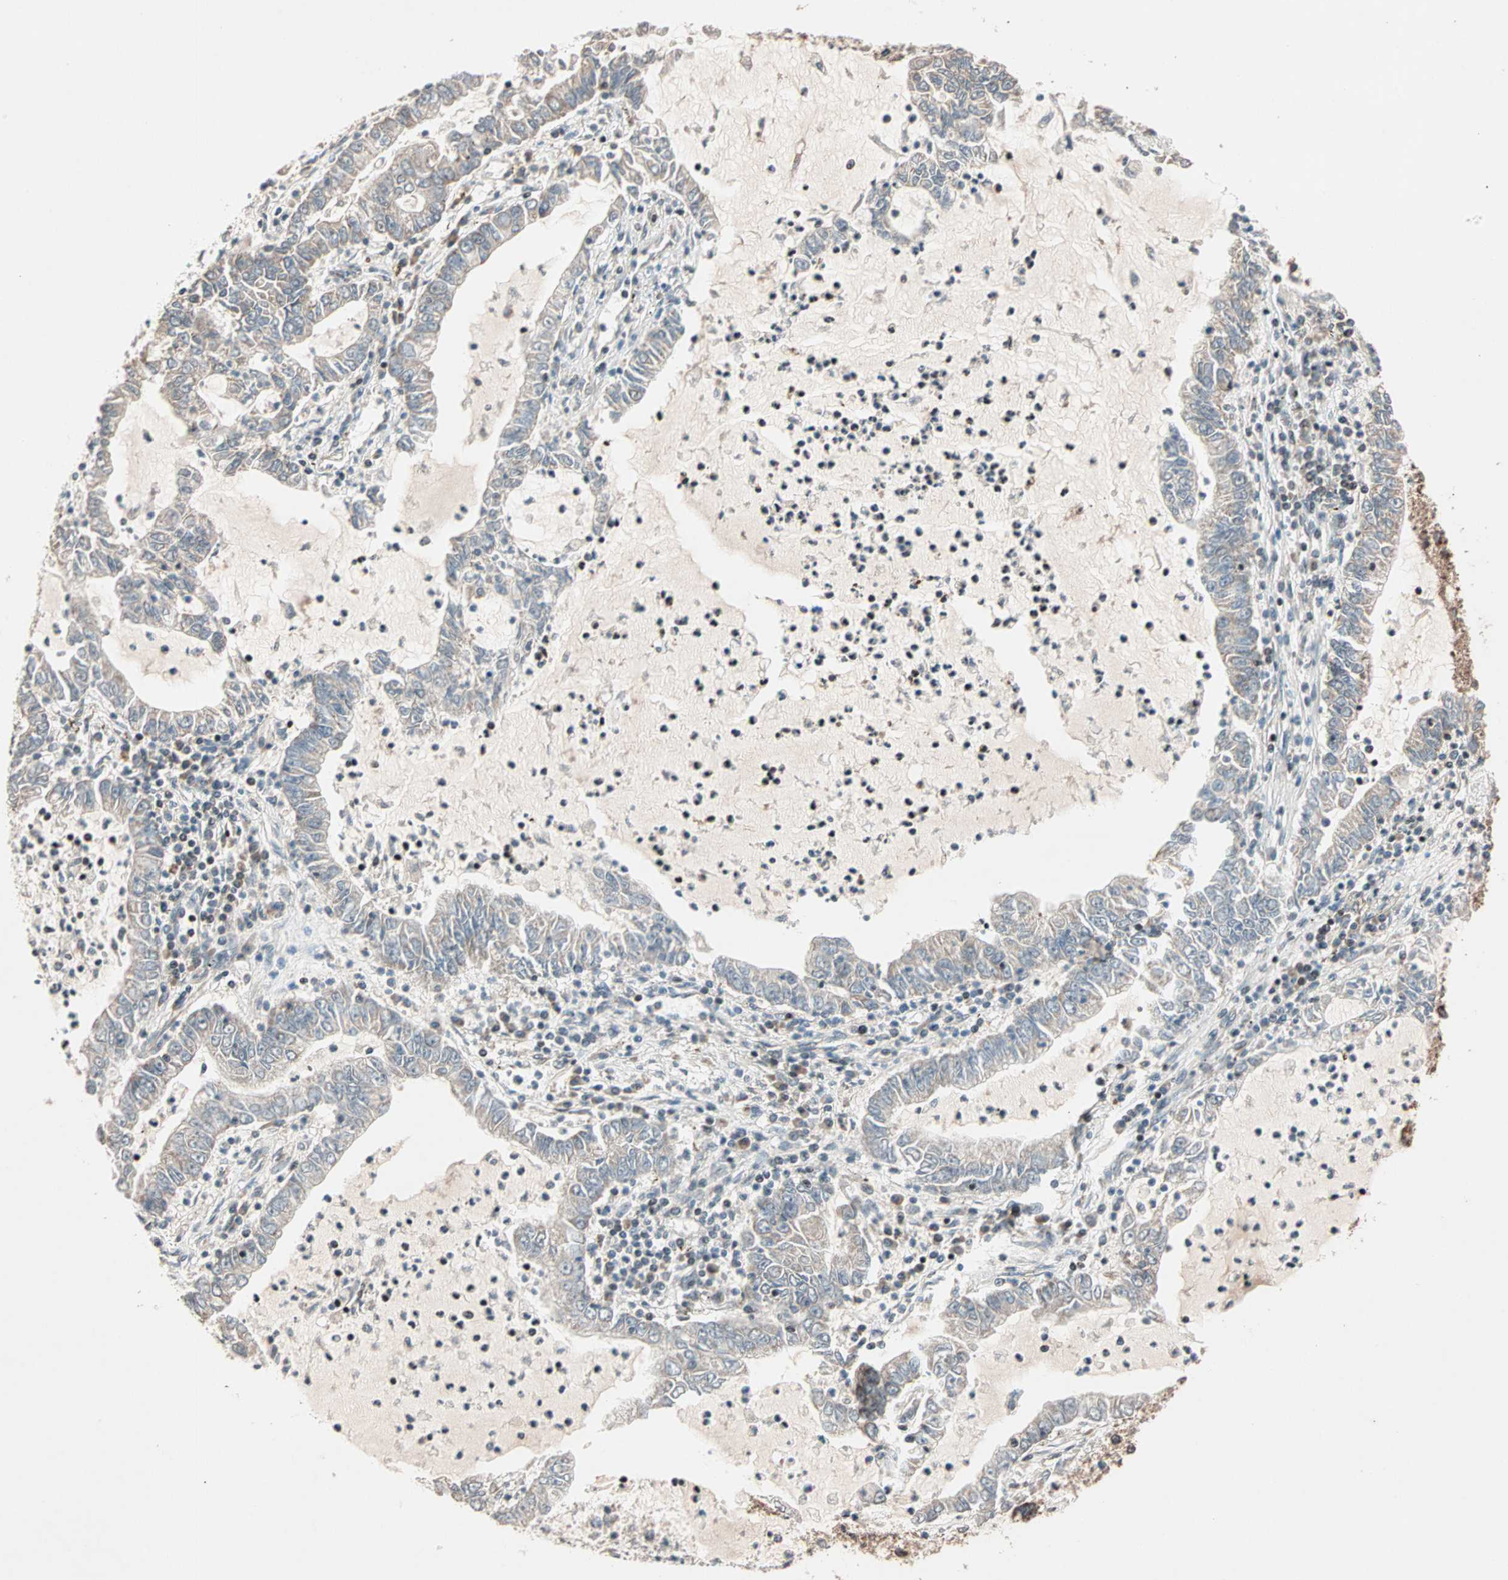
{"staining": {"intensity": "weak", "quantity": ">75%", "location": "cytoplasmic/membranous"}, "tissue": "lung cancer", "cell_type": "Tumor cells", "image_type": "cancer", "snomed": [{"axis": "morphology", "description": "Adenocarcinoma, NOS"}, {"axis": "topography", "description": "Lung"}], "caption": "This image shows IHC staining of adenocarcinoma (lung), with low weak cytoplasmic/membranous expression in approximately >75% of tumor cells.", "gene": "HECW1", "patient": {"sex": "female", "age": 51}}